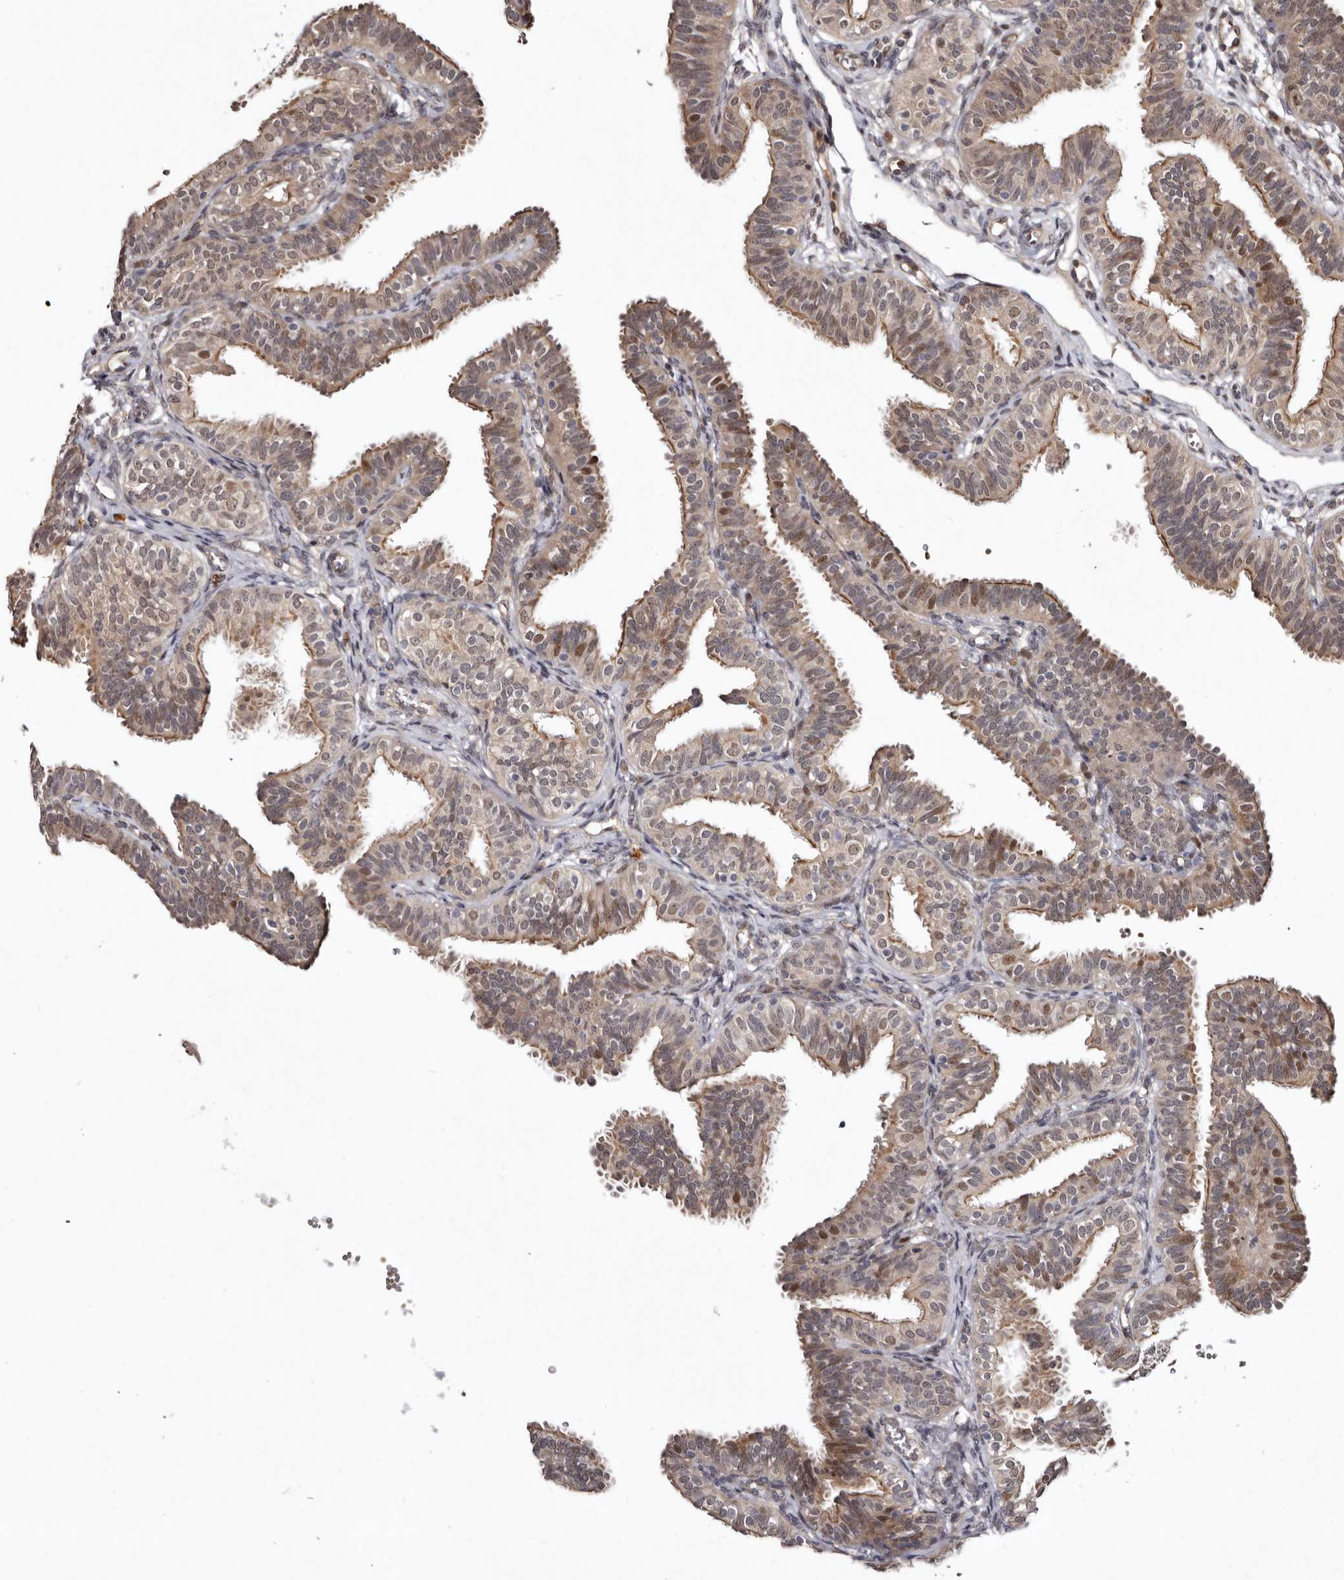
{"staining": {"intensity": "moderate", "quantity": ">75%", "location": "cytoplasmic/membranous,nuclear"}, "tissue": "fallopian tube", "cell_type": "Glandular cells", "image_type": "normal", "snomed": [{"axis": "morphology", "description": "Normal tissue, NOS"}, {"axis": "topography", "description": "Fallopian tube"}], "caption": "Benign fallopian tube reveals moderate cytoplasmic/membranous,nuclear expression in approximately >75% of glandular cells, visualized by immunohistochemistry. The staining was performed using DAB (3,3'-diaminobenzidine) to visualize the protein expression in brown, while the nuclei were stained in blue with hematoxylin (Magnification: 20x).", "gene": "ABL1", "patient": {"sex": "female", "age": 35}}